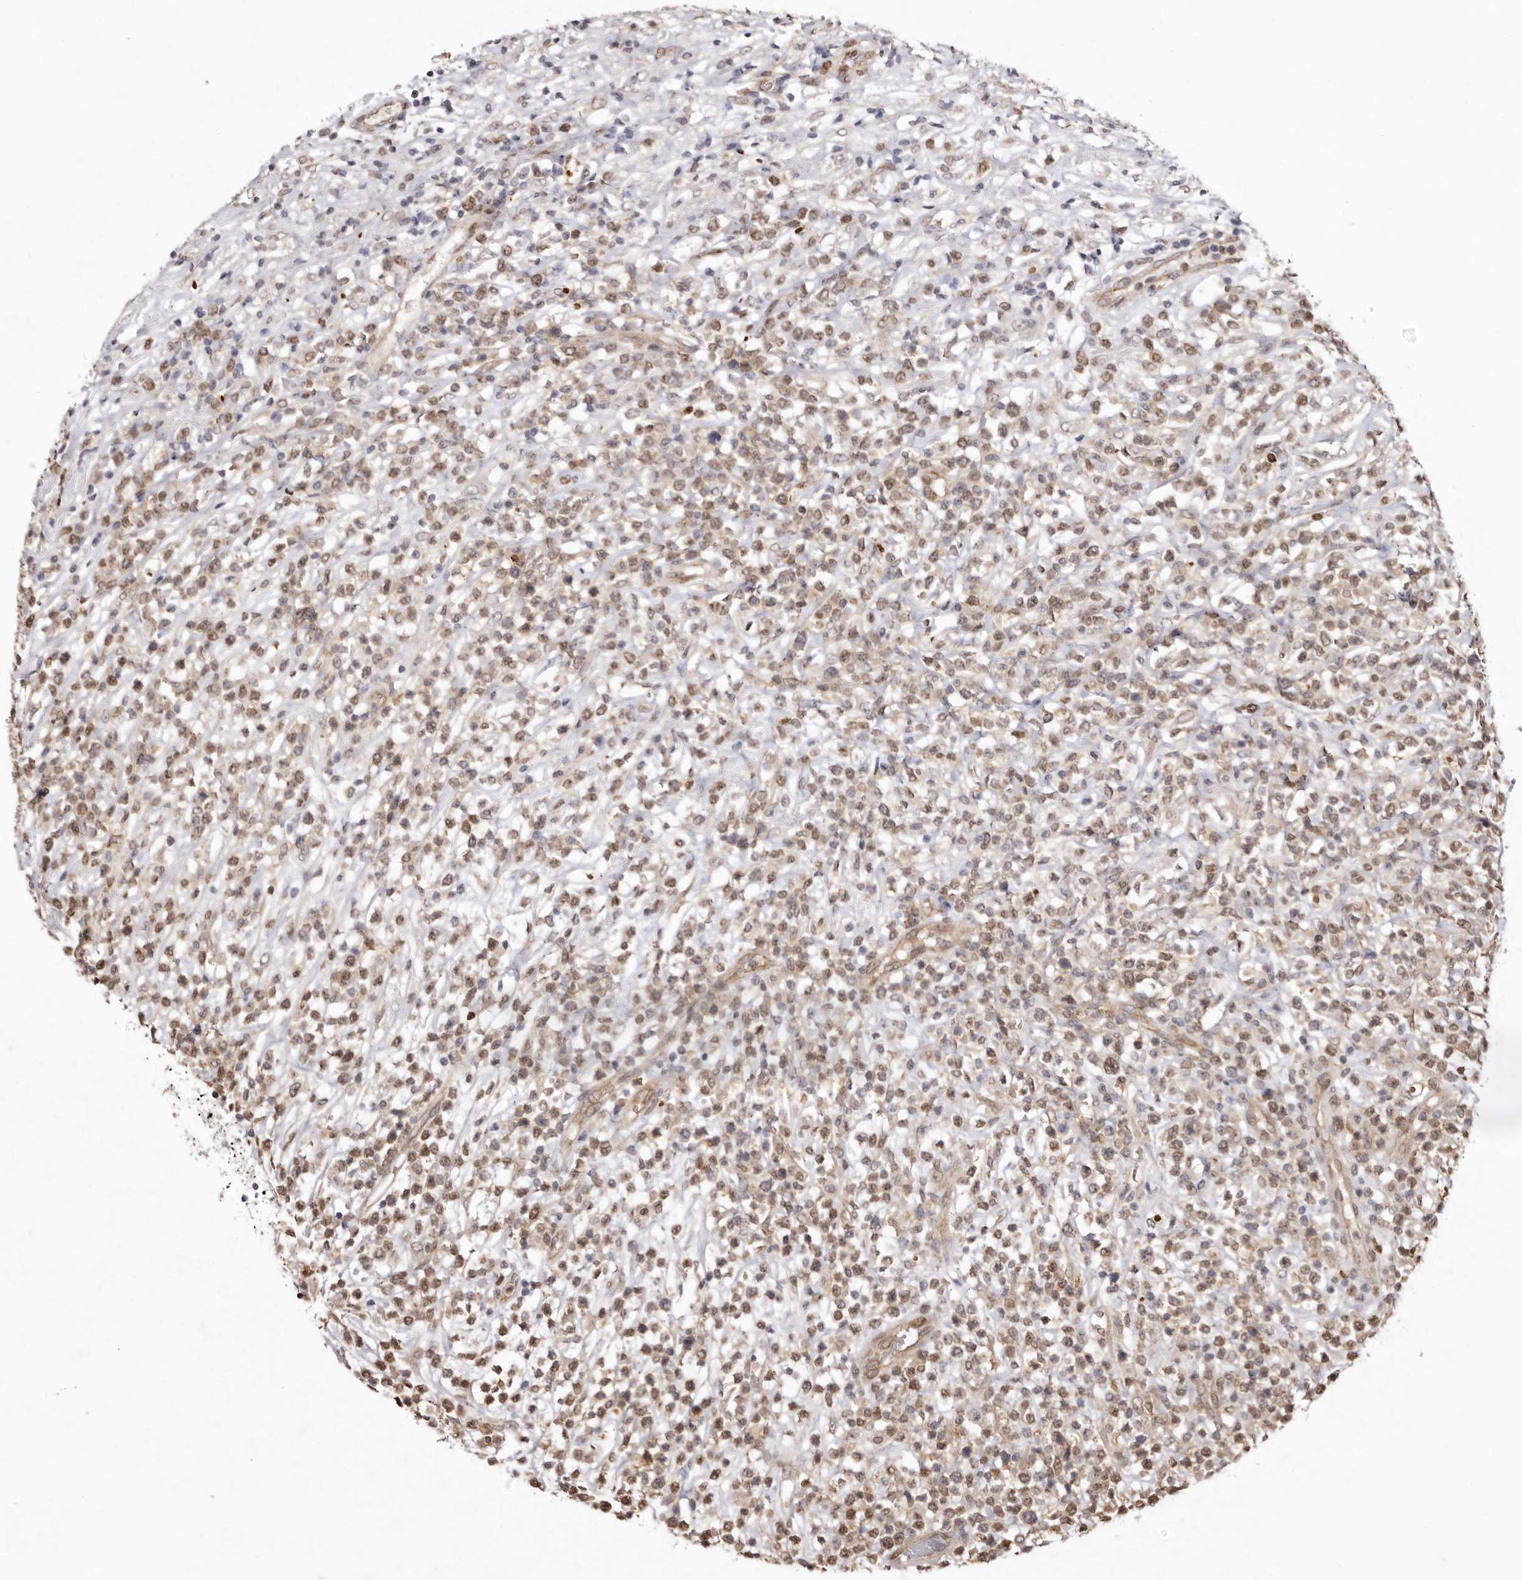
{"staining": {"intensity": "weak", "quantity": ">75%", "location": "nuclear"}, "tissue": "lymphoma", "cell_type": "Tumor cells", "image_type": "cancer", "snomed": [{"axis": "morphology", "description": "Malignant lymphoma, non-Hodgkin's type, High grade"}, {"axis": "topography", "description": "Colon"}], "caption": "The image demonstrates a brown stain indicating the presence of a protein in the nuclear of tumor cells in malignant lymphoma, non-Hodgkin's type (high-grade).", "gene": "NOTCH1", "patient": {"sex": "female", "age": 53}}